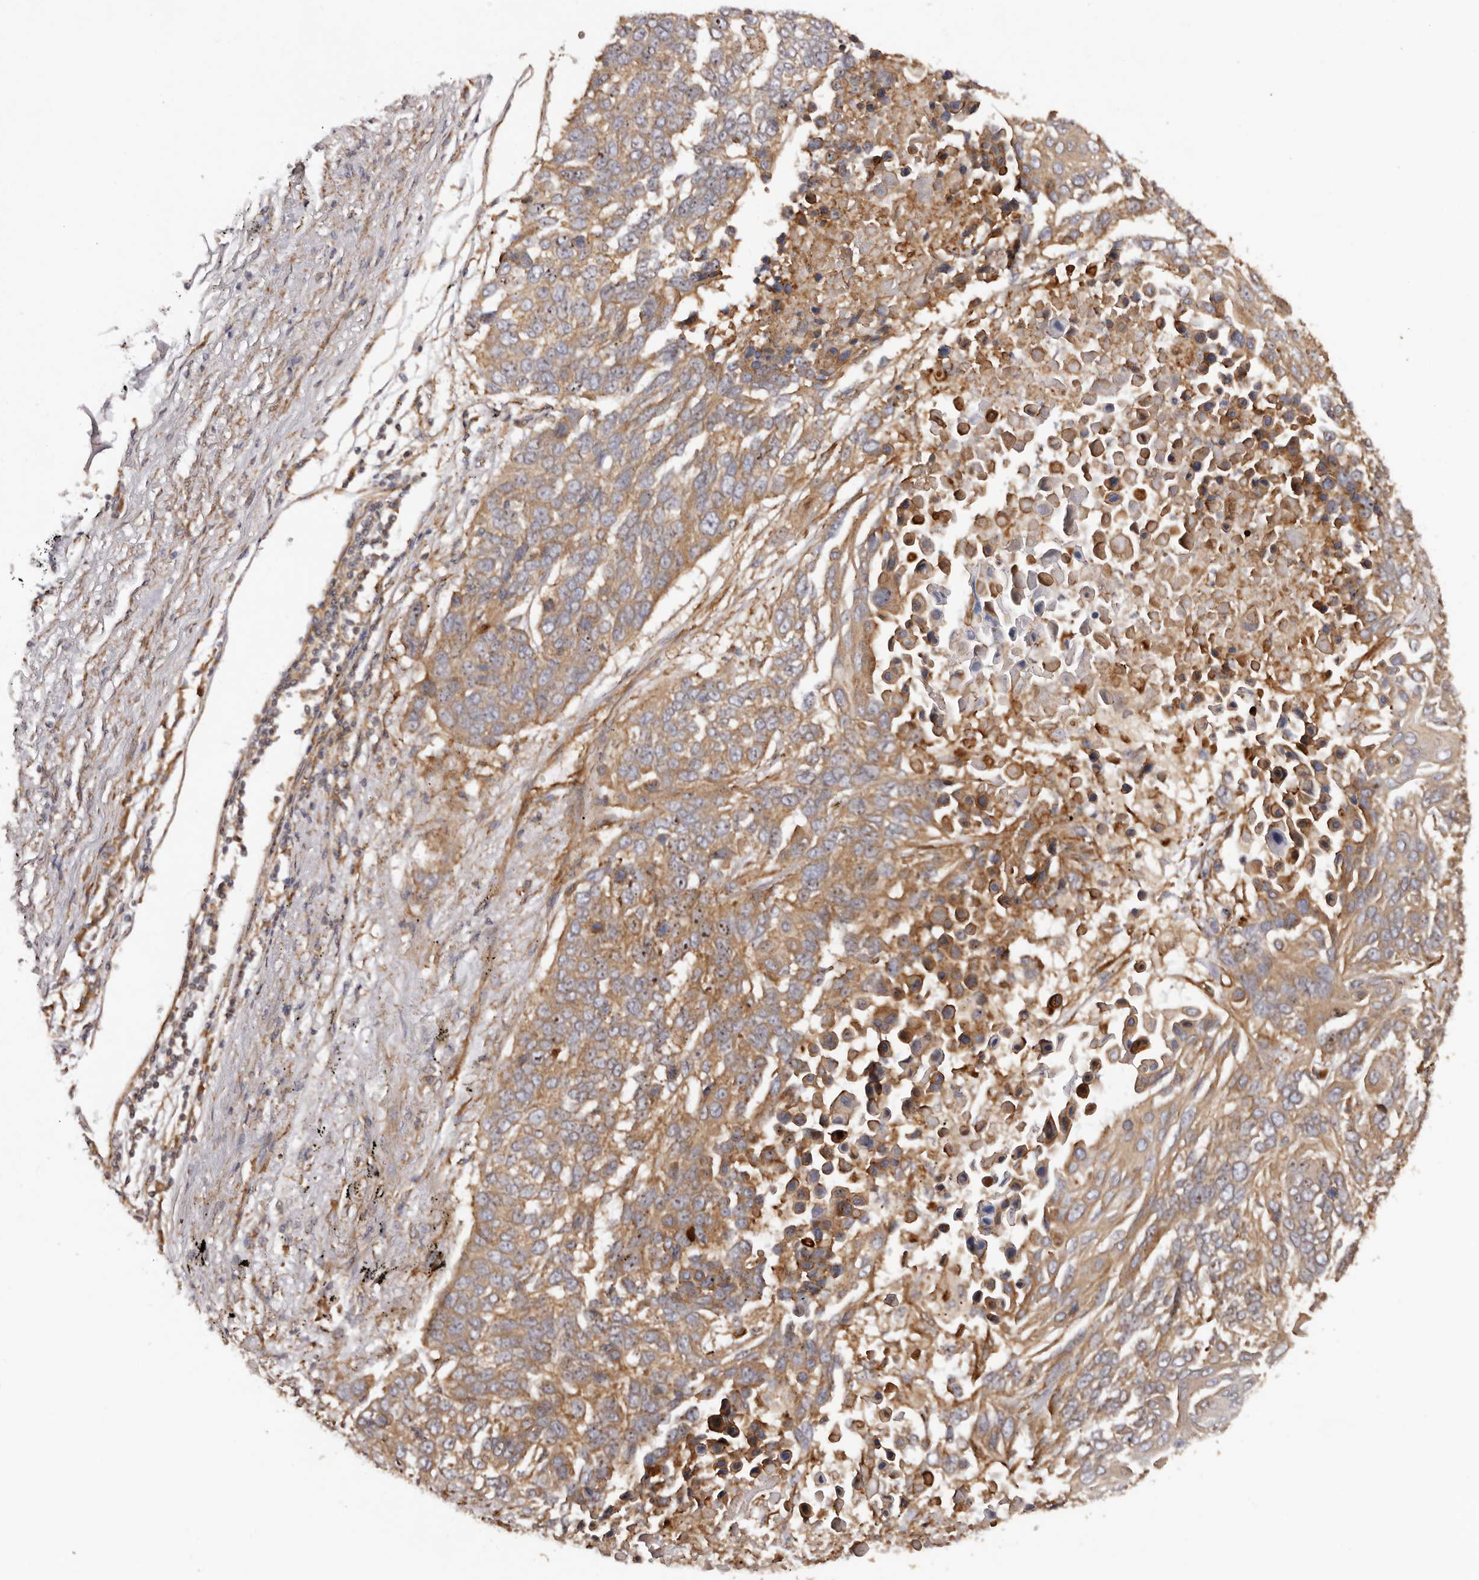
{"staining": {"intensity": "moderate", "quantity": ">75%", "location": "cytoplasmic/membranous"}, "tissue": "lung cancer", "cell_type": "Tumor cells", "image_type": "cancer", "snomed": [{"axis": "morphology", "description": "Squamous cell carcinoma, NOS"}, {"axis": "topography", "description": "Lung"}], "caption": "The immunohistochemical stain labels moderate cytoplasmic/membranous positivity in tumor cells of lung squamous cell carcinoma tissue. The staining was performed using DAB (3,3'-diaminobenzidine) to visualize the protein expression in brown, while the nuclei were stained in blue with hematoxylin (Magnification: 20x).", "gene": "RPS6", "patient": {"sex": "male", "age": 66}}